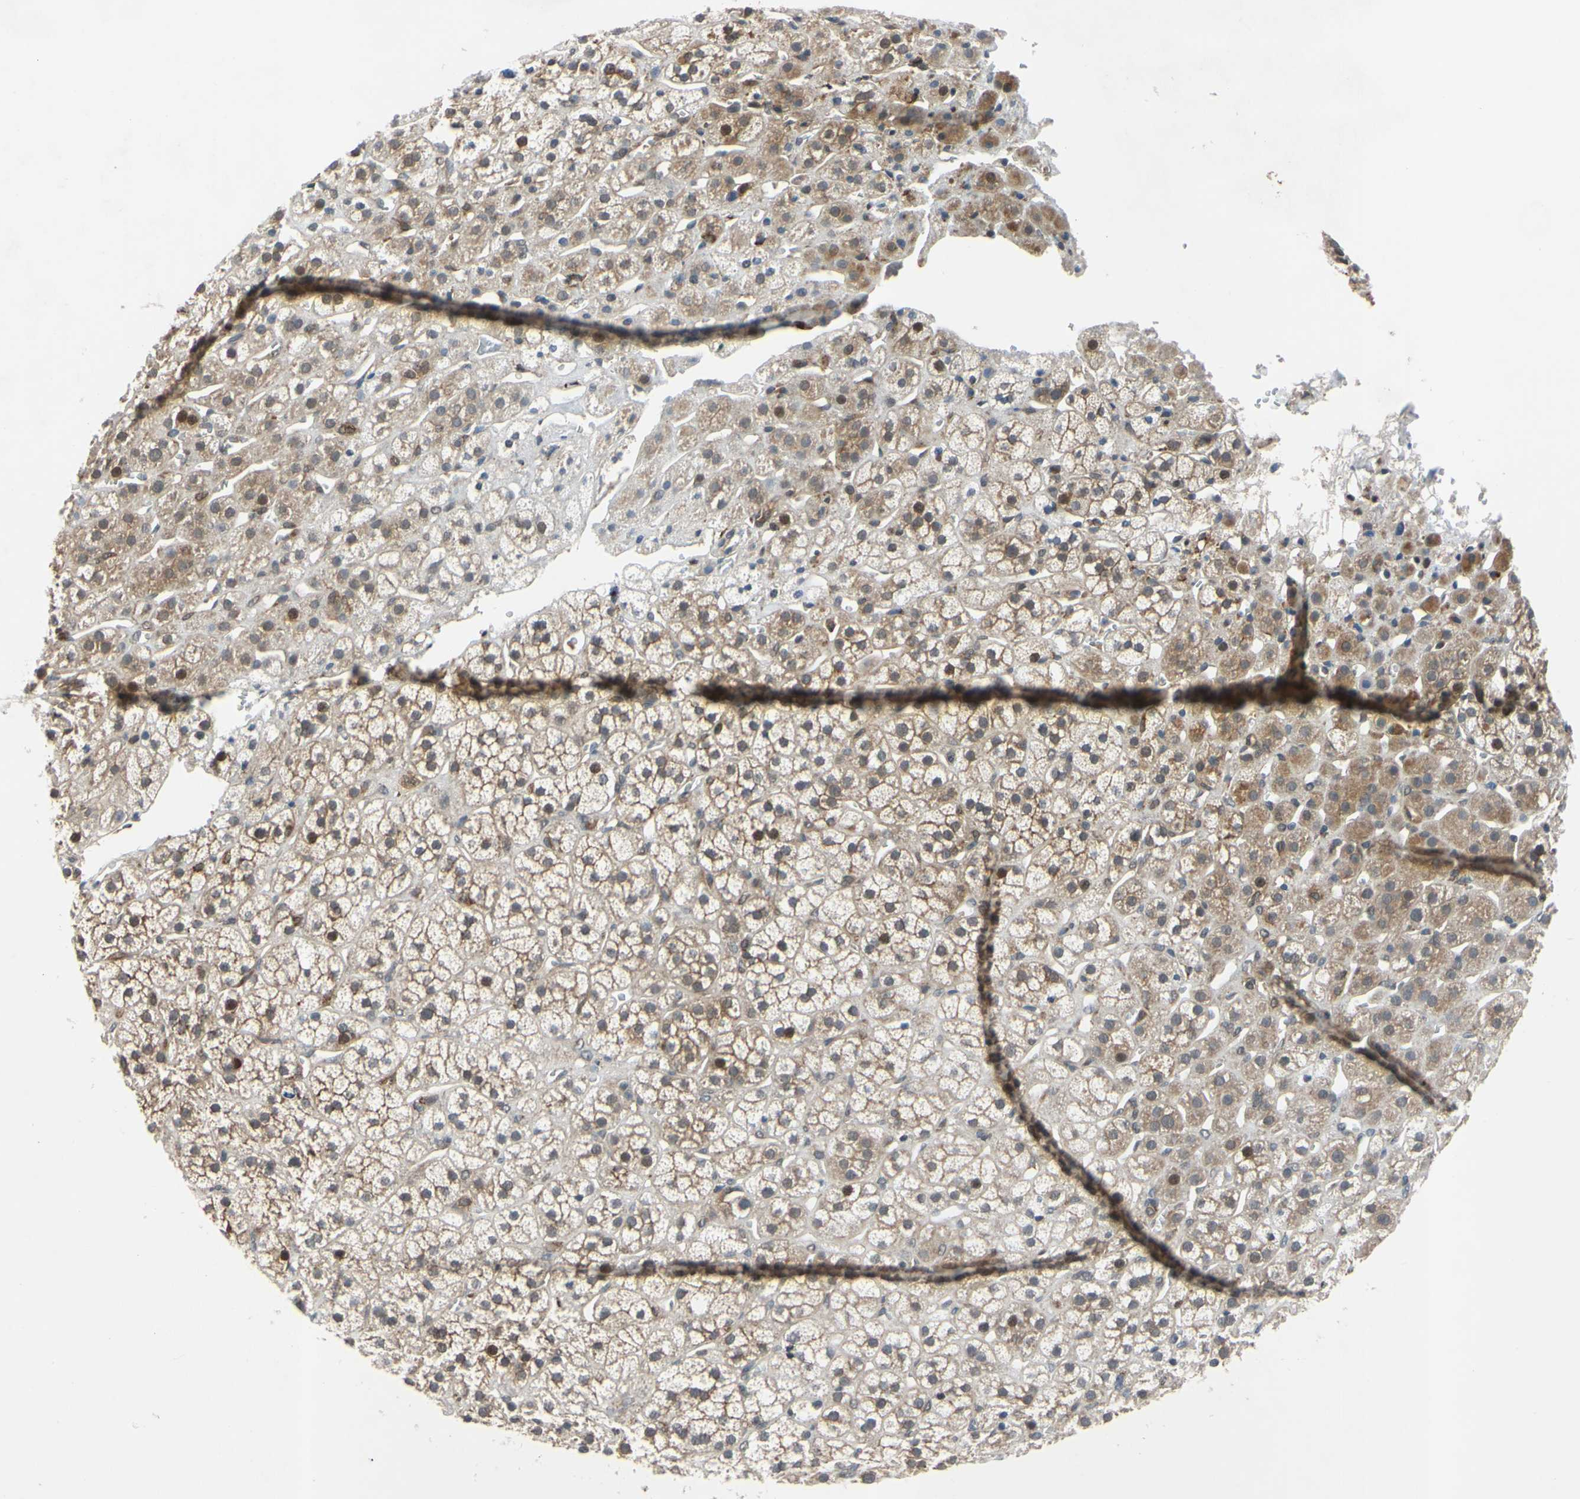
{"staining": {"intensity": "moderate", "quantity": ">75%", "location": "cytoplasmic/membranous"}, "tissue": "adrenal gland", "cell_type": "Glandular cells", "image_type": "normal", "snomed": [{"axis": "morphology", "description": "Normal tissue, NOS"}, {"axis": "topography", "description": "Adrenal gland"}], "caption": "IHC photomicrograph of unremarkable adrenal gland: adrenal gland stained using IHC displays medium levels of moderate protein expression localized specifically in the cytoplasmic/membranous of glandular cells, appearing as a cytoplasmic/membranous brown color.", "gene": "XIAP", "patient": {"sex": "male", "age": 56}}